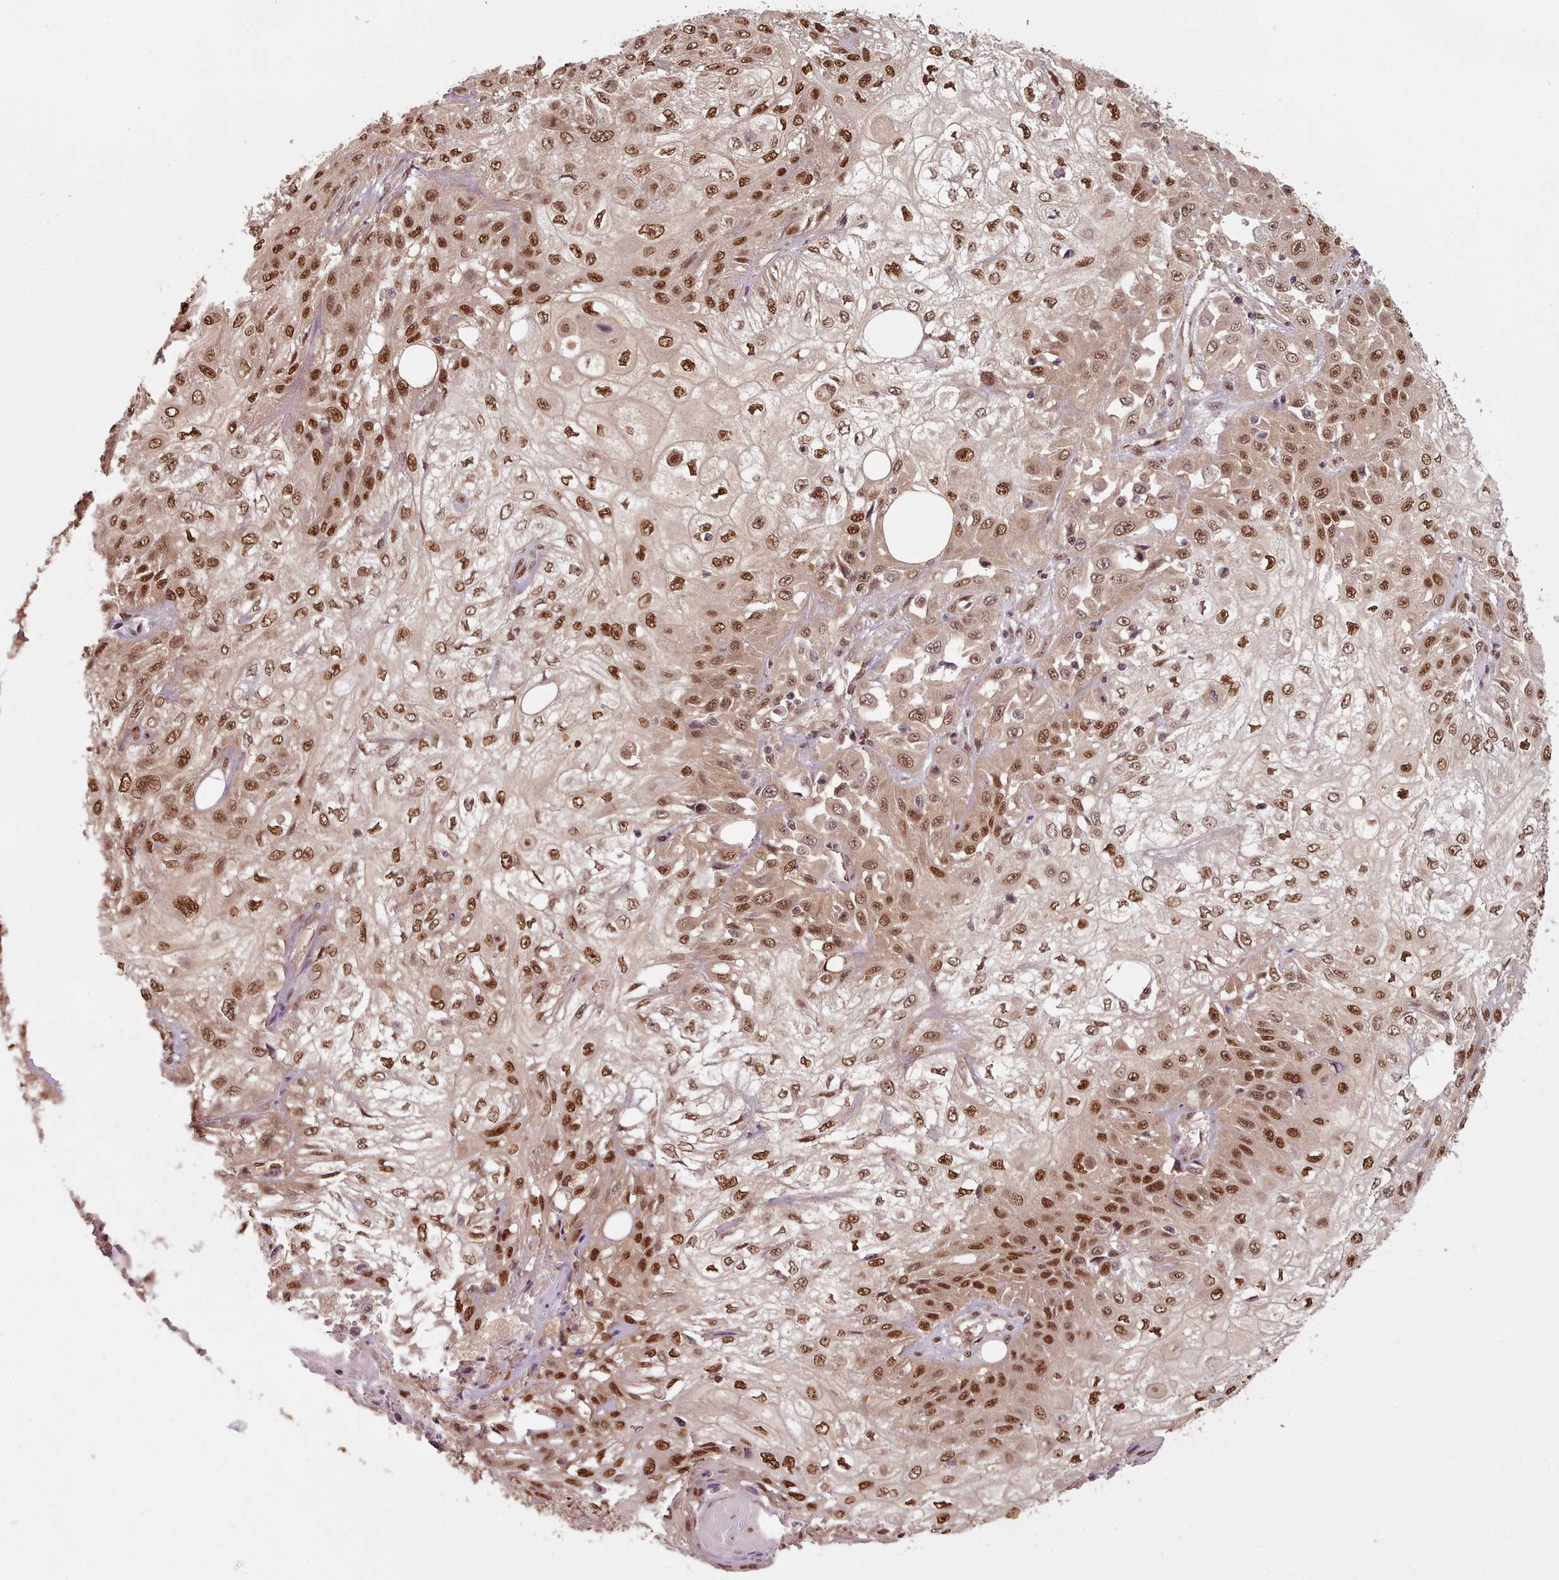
{"staining": {"intensity": "moderate", "quantity": ">75%", "location": "nuclear"}, "tissue": "skin cancer", "cell_type": "Tumor cells", "image_type": "cancer", "snomed": [{"axis": "morphology", "description": "Squamous cell carcinoma, NOS"}, {"axis": "morphology", "description": "Squamous cell carcinoma, metastatic, NOS"}, {"axis": "topography", "description": "Skin"}, {"axis": "topography", "description": "Lymph node"}], "caption": "Tumor cells exhibit medium levels of moderate nuclear staining in about >75% of cells in human metastatic squamous cell carcinoma (skin).", "gene": "RPS27A", "patient": {"sex": "male", "age": 75}}